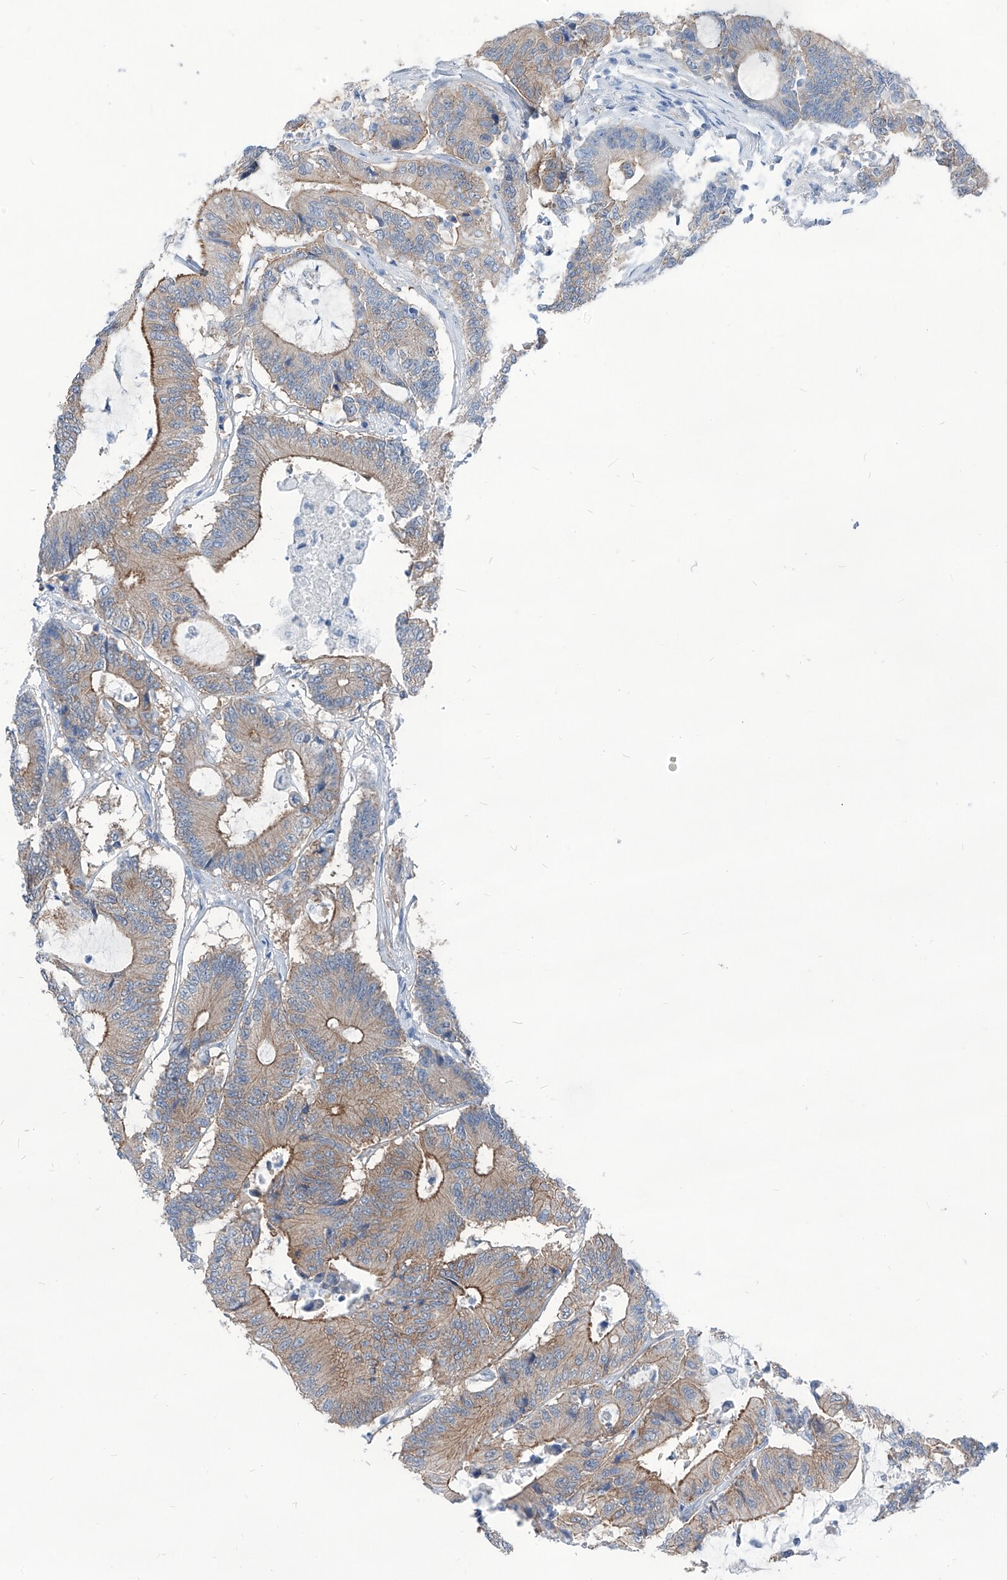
{"staining": {"intensity": "moderate", "quantity": "25%-75%", "location": "cytoplasmic/membranous"}, "tissue": "colorectal cancer", "cell_type": "Tumor cells", "image_type": "cancer", "snomed": [{"axis": "morphology", "description": "Adenocarcinoma, NOS"}, {"axis": "topography", "description": "Colon"}], "caption": "DAB immunohistochemical staining of colorectal adenocarcinoma displays moderate cytoplasmic/membranous protein expression in approximately 25%-75% of tumor cells.", "gene": "AKAP10", "patient": {"sex": "female", "age": 84}}